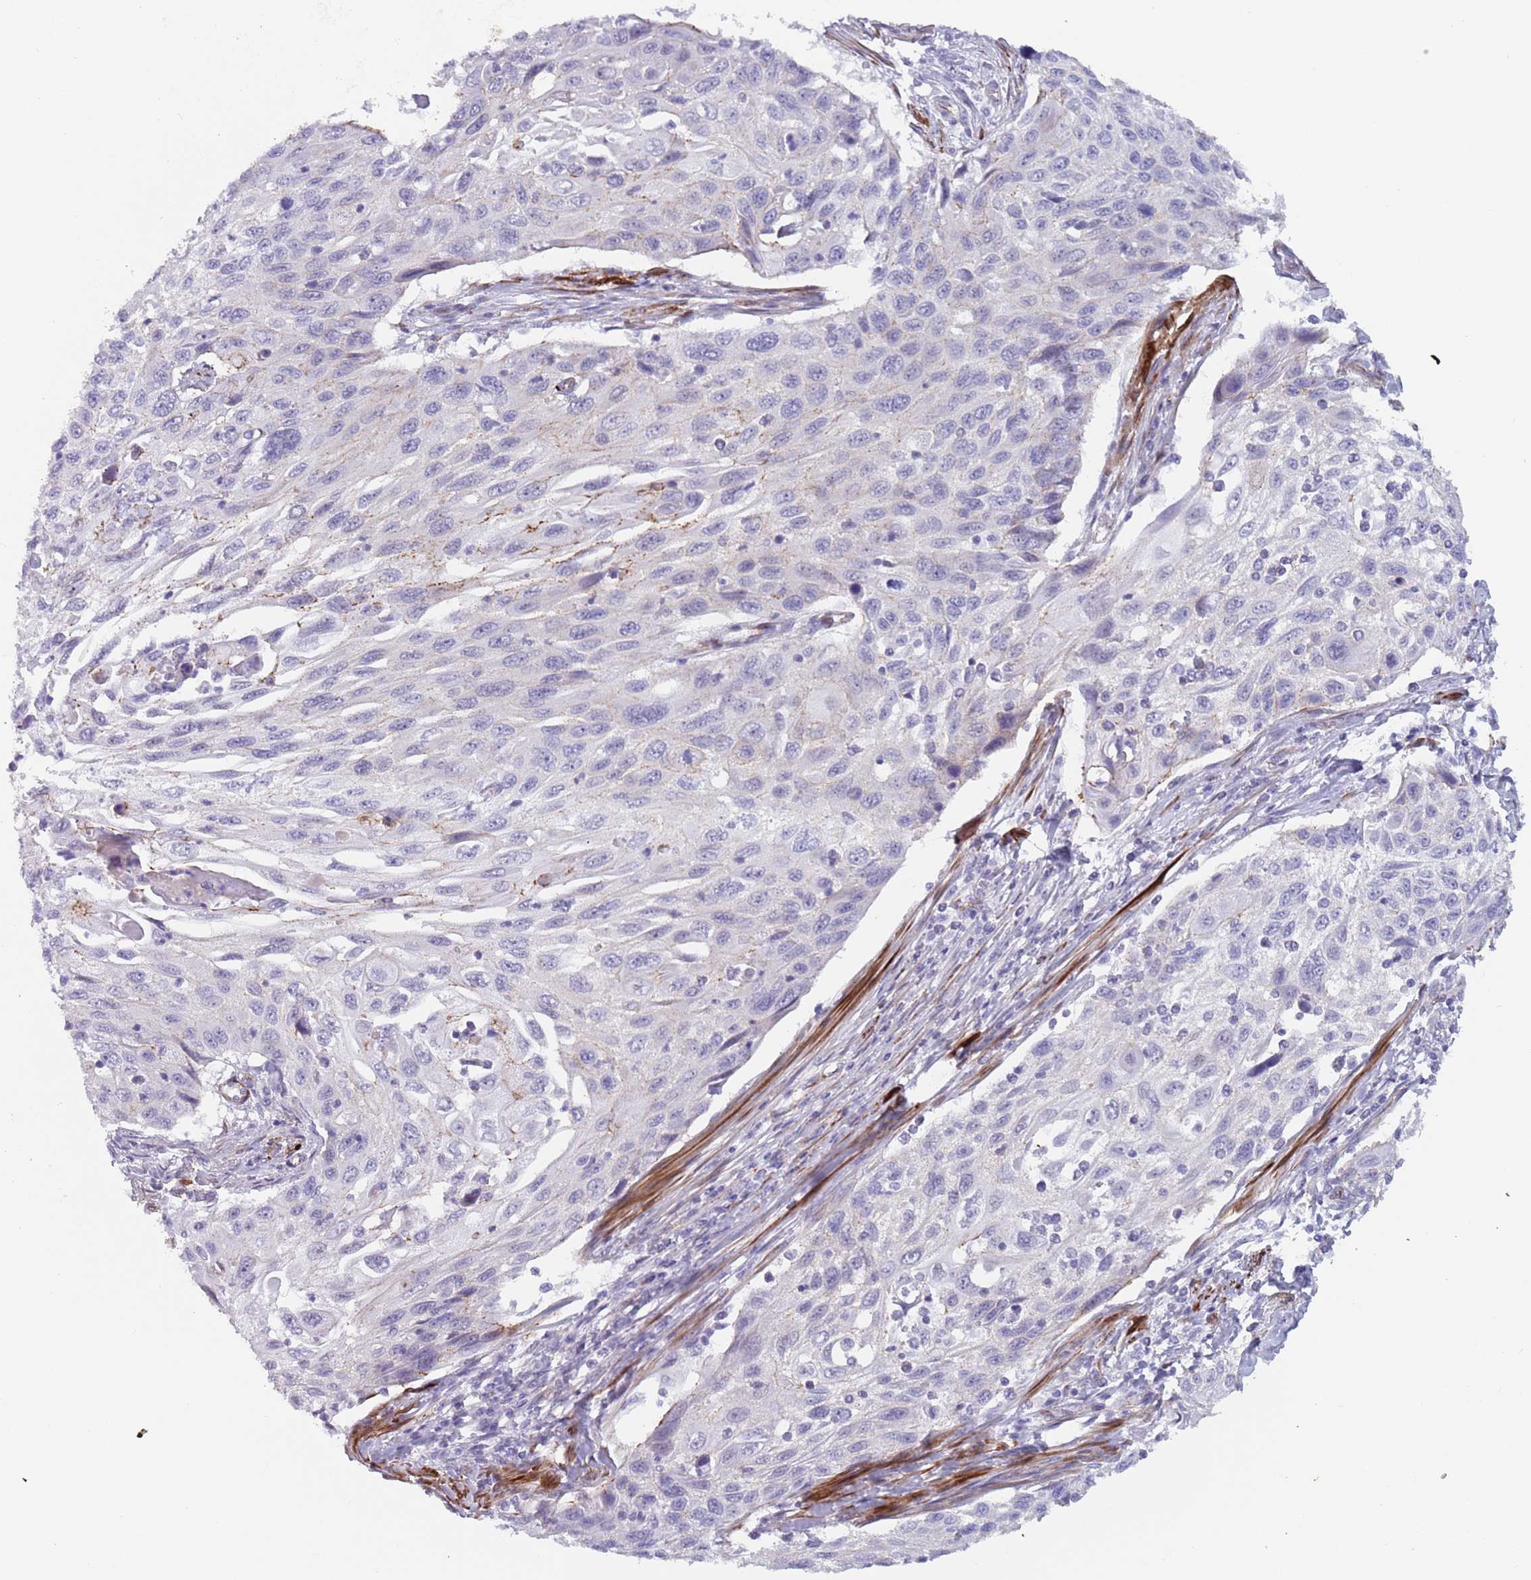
{"staining": {"intensity": "negative", "quantity": "none", "location": "none"}, "tissue": "cervical cancer", "cell_type": "Tumor cells", "image_type": "cancer", "snomed": [{"axis": "morphology", "description": "Squamous cell carcinoma, NOS"}, {"axis": "topography", "description": "Cervix"}], "caption": "High magnification brightfield microscopy of cervical squamous cell carcinoma stained with DAB (3,3'-diaminobenzidine) (brown) and counterstained with hematoxylin (blue): tumor cells show no significant positivity.", "gene": "OR5A2", "patient": {"sex": "female", "age": 70}}